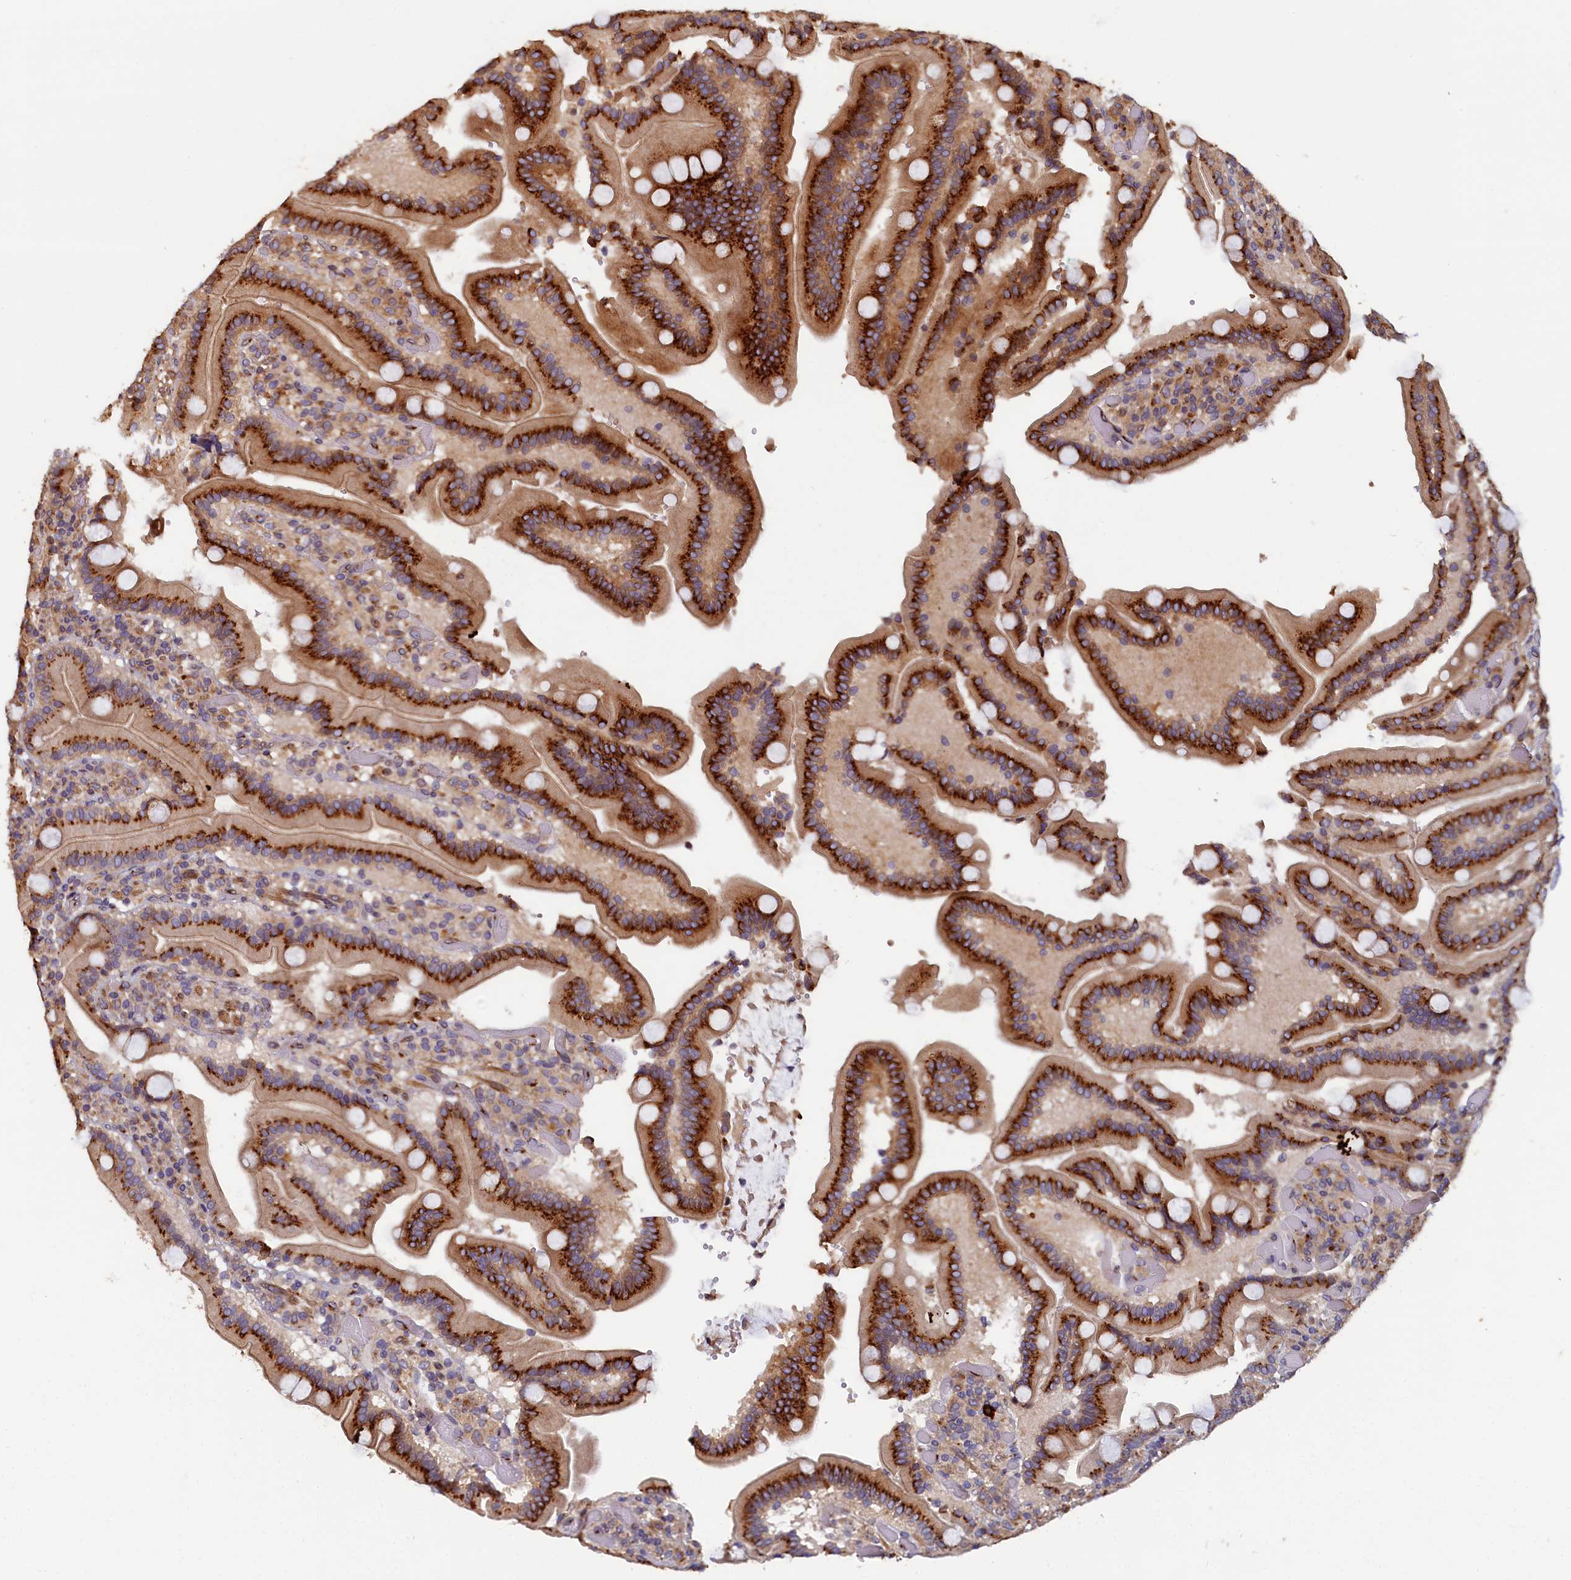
{"staining": {"intensity": "strong", "quantity": ">75%", "location": "cytoplasmic/membranous"}, "tissue": "duodenum", "cell_type": "Glandular cells", "image_type": "normal", "snomed": [{"axis": "morphology", "description": "Normal tissue, NOS"}, {"axis": "topography", "description": "Duodenum"}], "caption": "A high amount of strong cytoplasmic/membranous staining is appreciated in approximately >75% of glandular cells in unremarkable duodenum.", "gene": "TMEM181", "patient": {"sex": "female", "age": 62}}